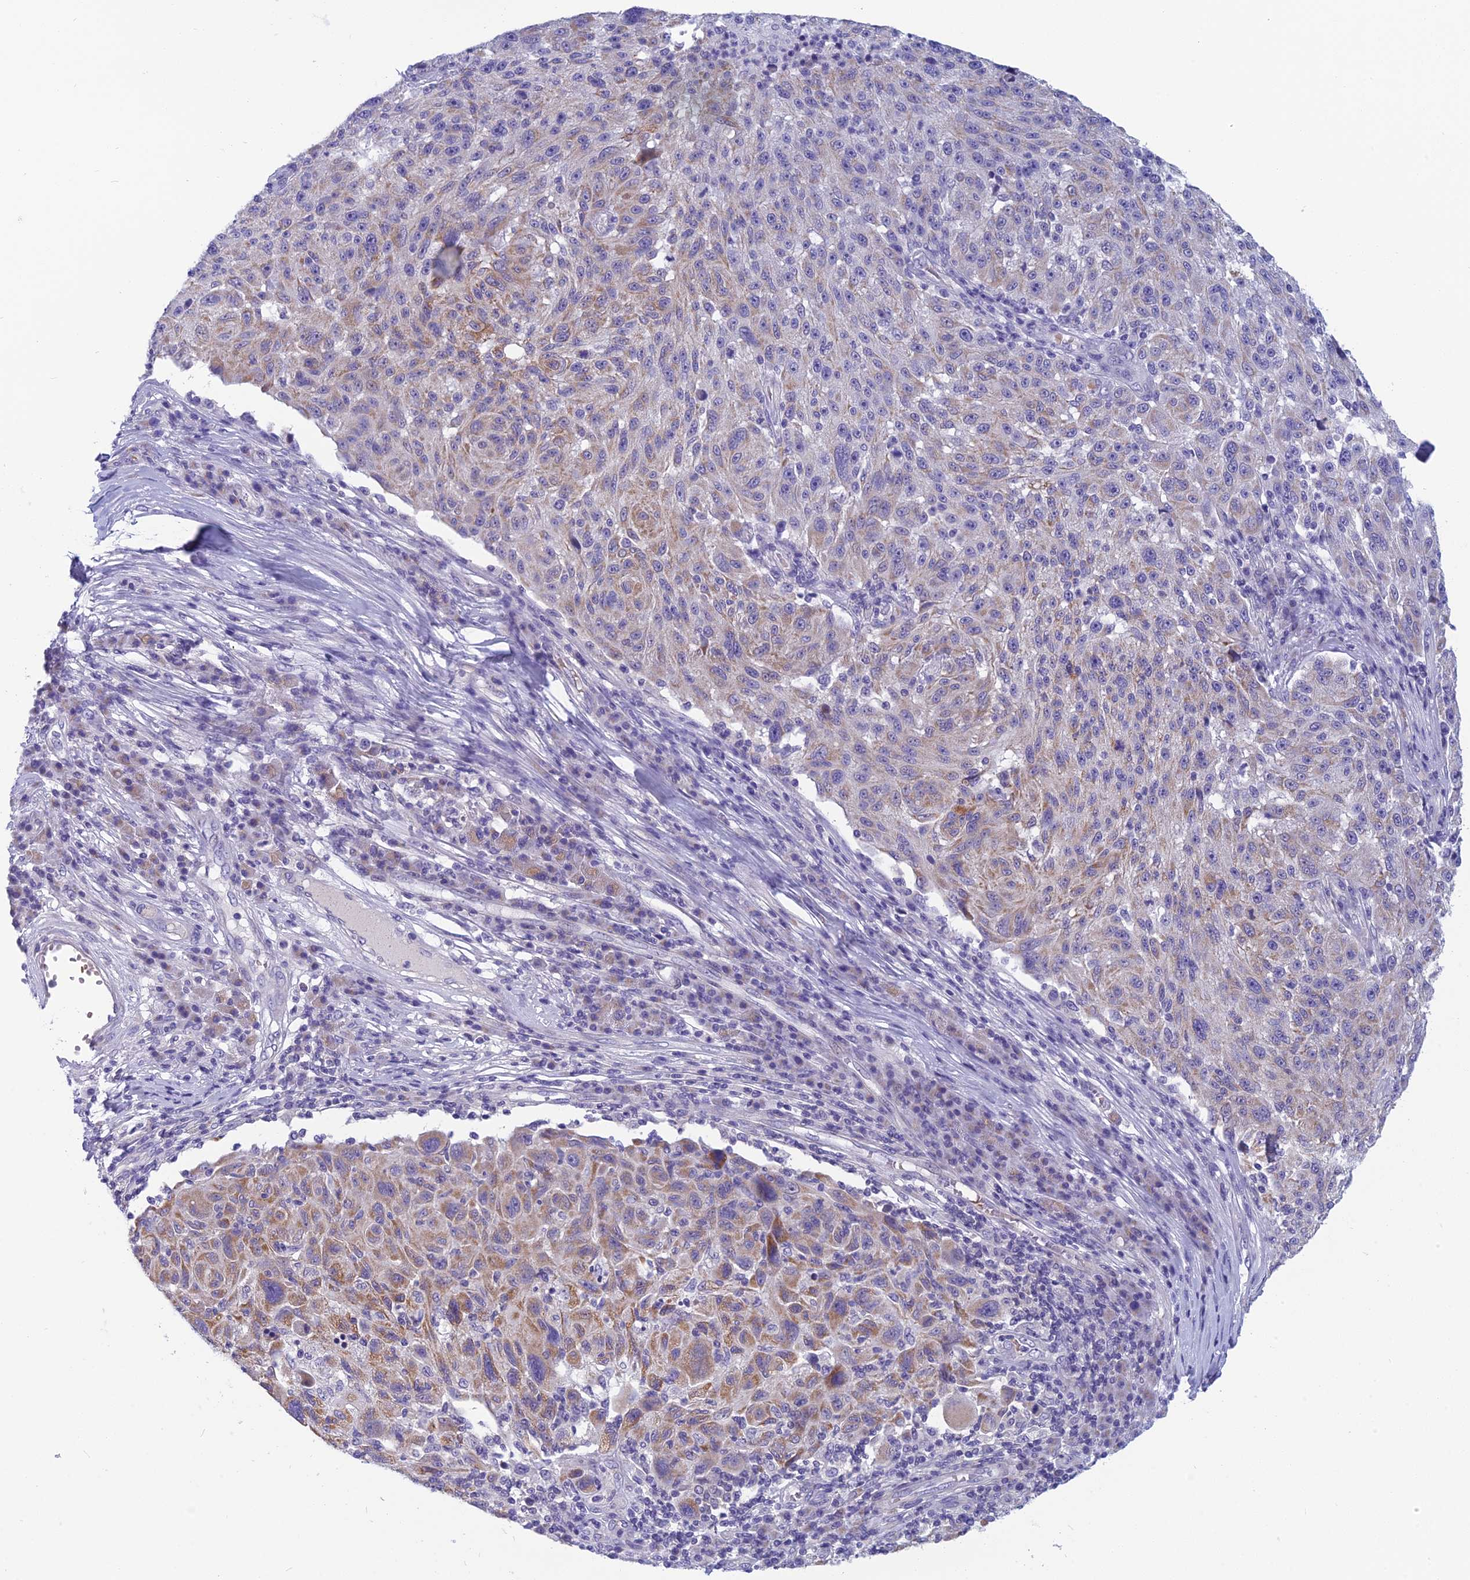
{"staining": {"intensity": "moderate", "quantity": "25%-75%", "location": "cytoplasmic/membranous"}, "tissue": "melanoma", "cell_type": "Tumor cells", "image_type": "cancer", "snomed": [{"axis": "morphology", "description": "Malignant melanoma, NOS"}, {"axis": "topography", "description": "Skin"}], "caption": "A photomicrograph of human malignant melanoma stained for a protein exhibits moderate cytoplasmic/membranous brown staining in tumor cells. The staining was performed using DAB, with brown indicating positive protein expression. Nuclei are stained blue with hematoxylin.", "gene": "RBM41", "patient": {"sex": "male", "age": 53}}